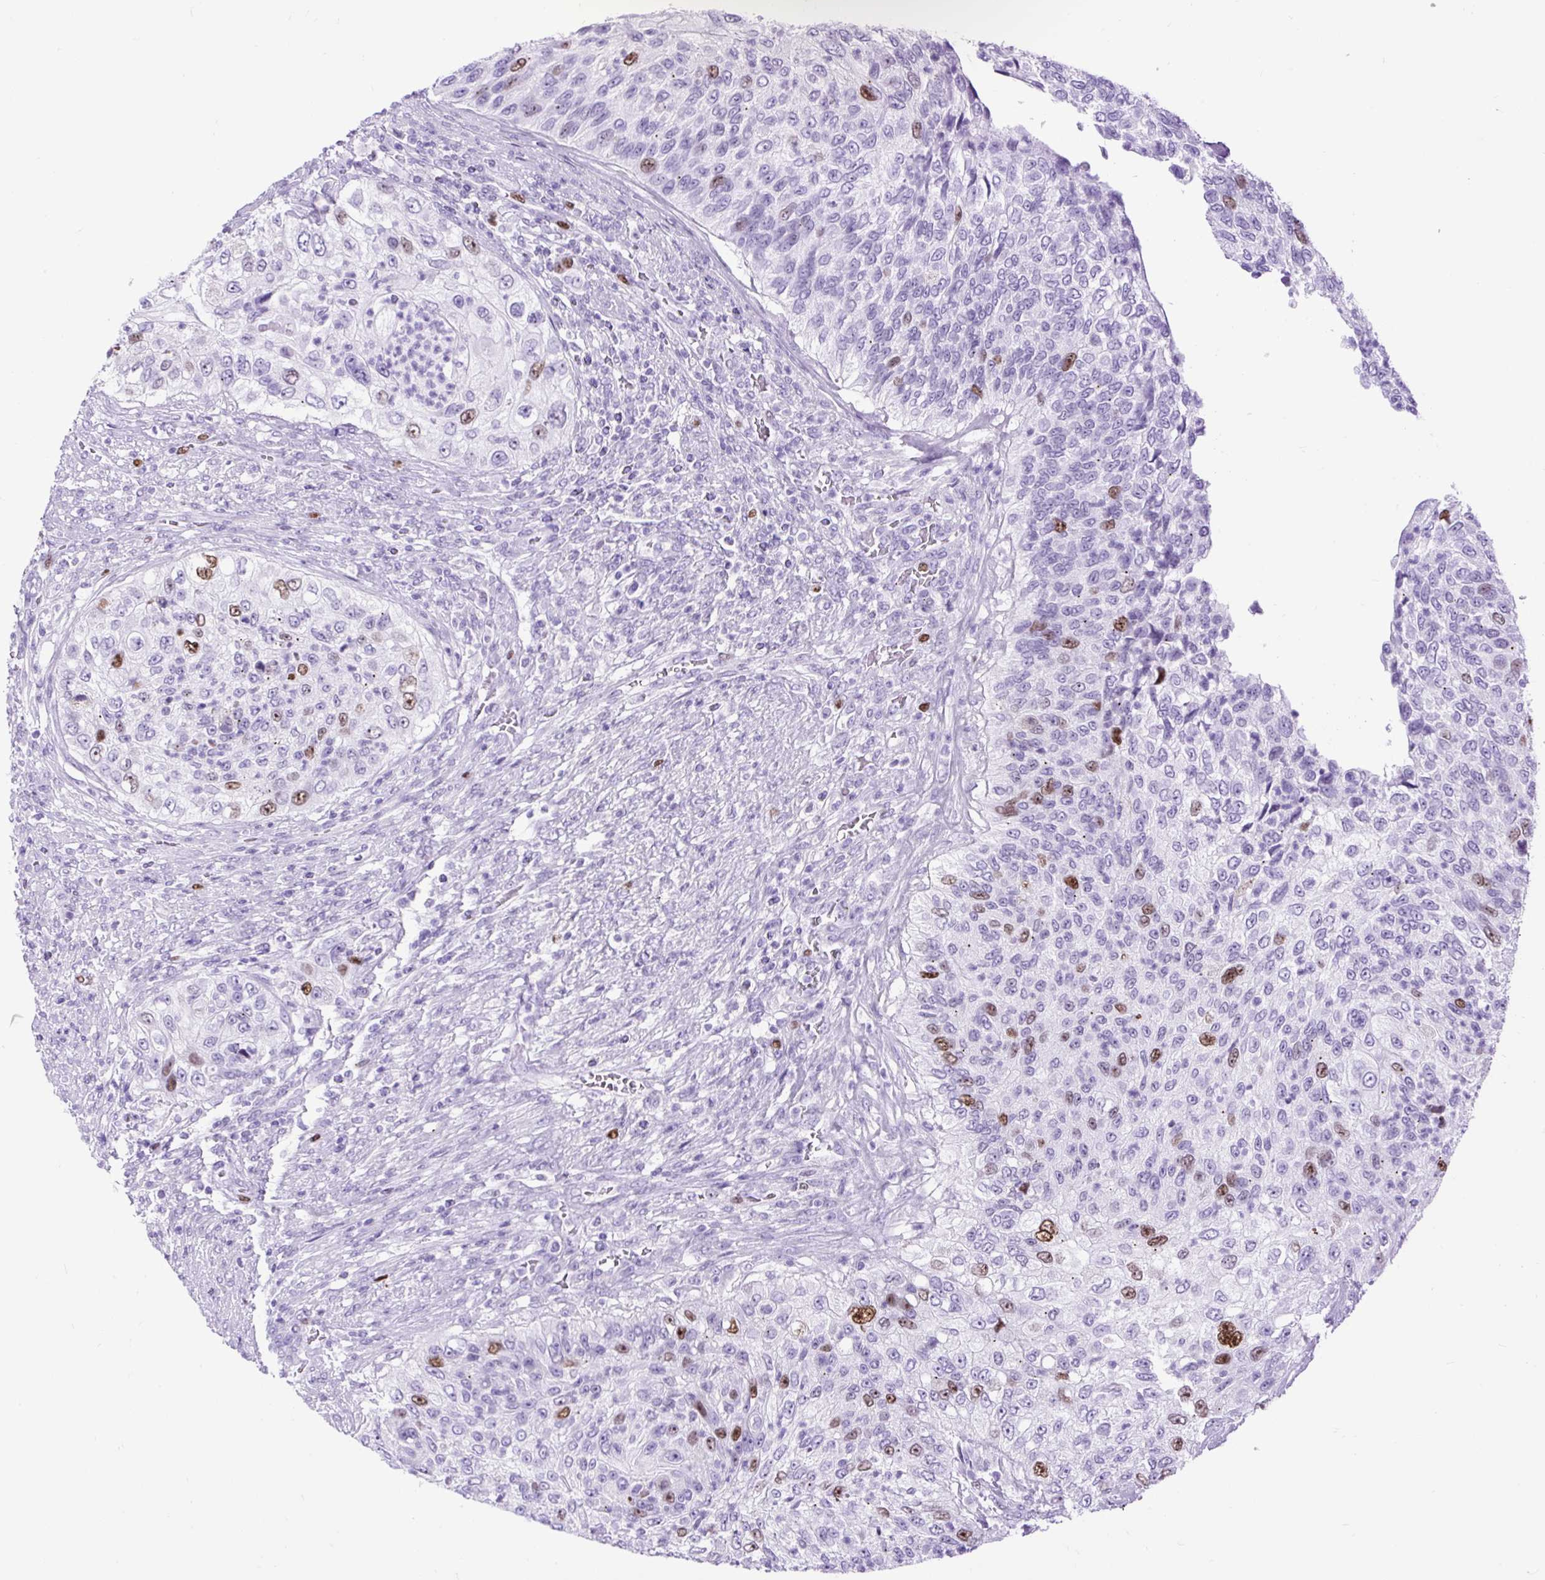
{"staining": {"intensity": "moderate", "quantity": "<25%", "location": "nuclear"}, "tissue": "urothelial cancer", "cell_type": "Tumor cells", "image_type": "cancer", "snomed": [{"axis": "morphology", "description": "Urothelial carcinoma, High grade"}, {"axis": "topography", "description": "Urinary bladder"}], "caption": "Immunohistochemistry (IHC) of urothelial cancer reveals low levels of moderate nuclear staining in about <25% of tumor cells.", "gene": "RACGAP1", "patient": {"sex": "female", "age": 60}}